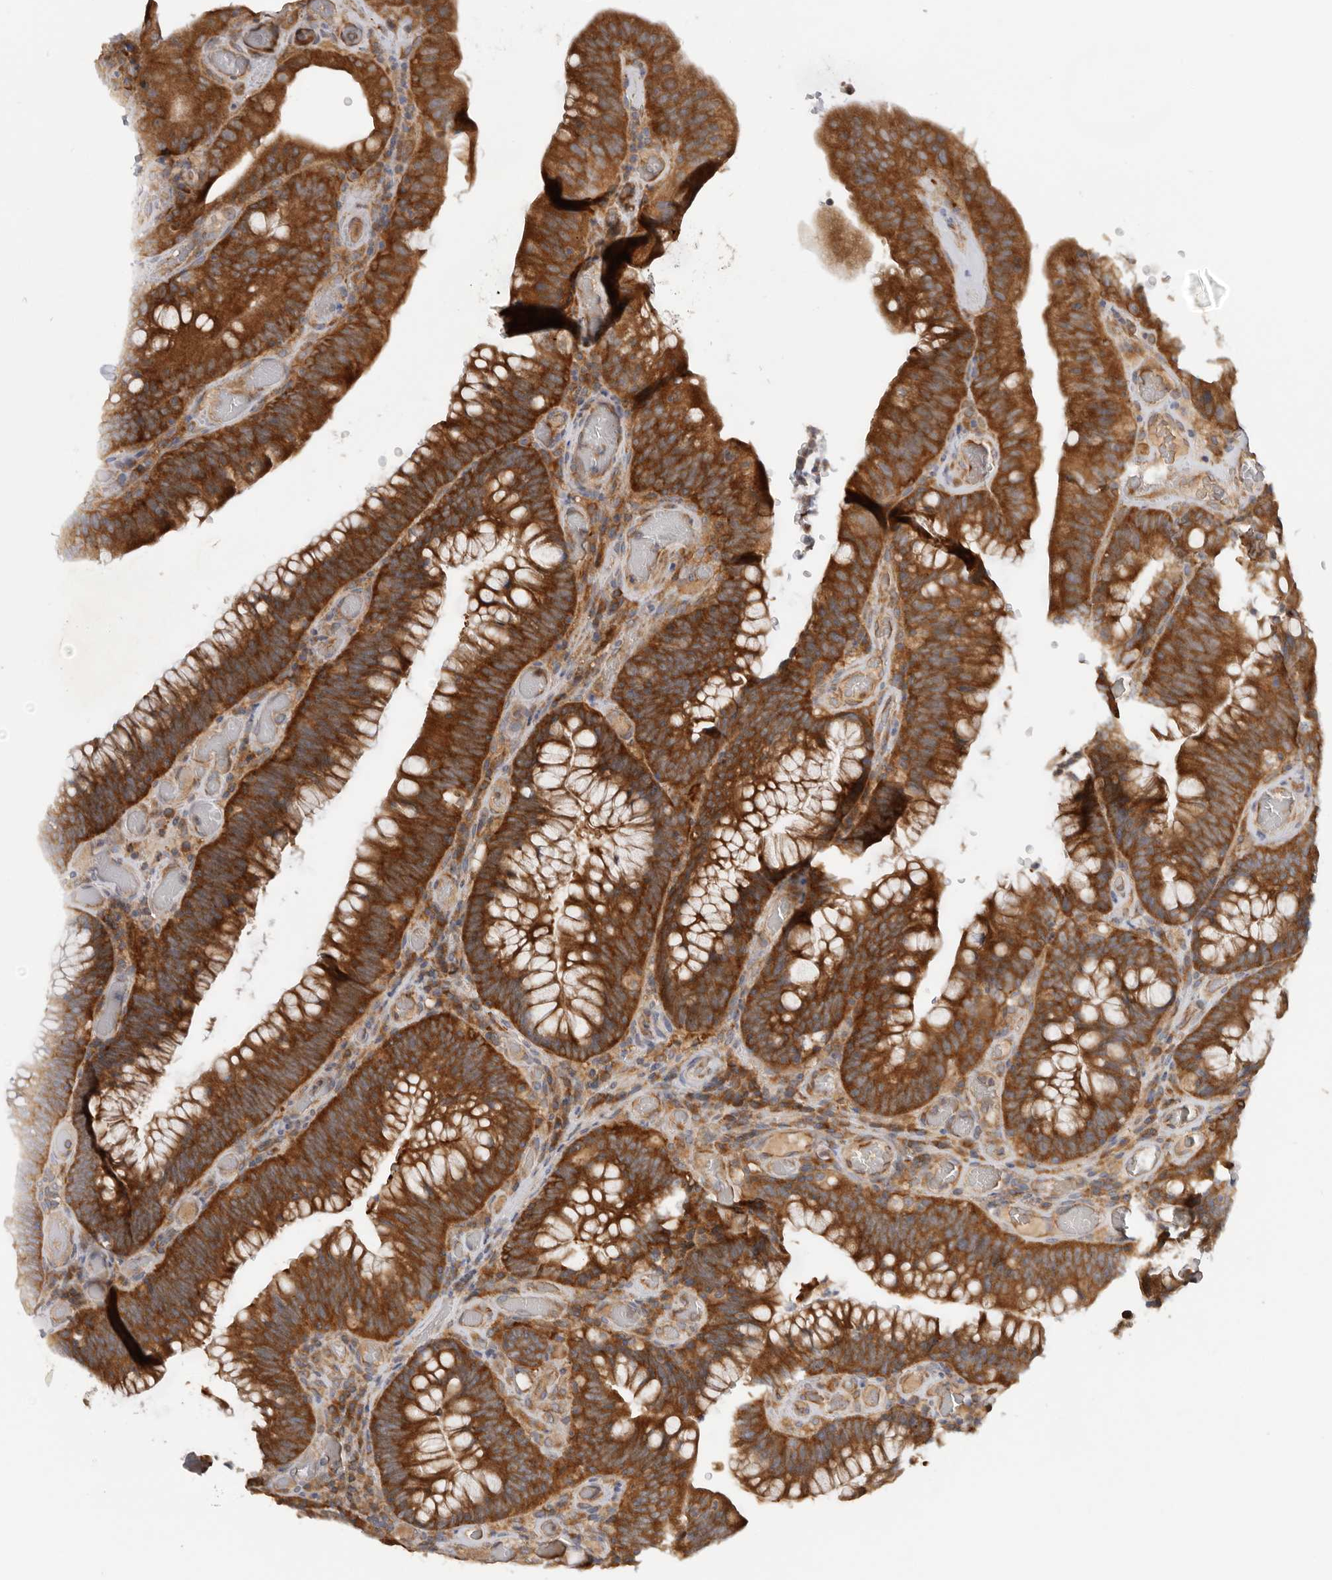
{"staining": {"intensity": "strong", "quantity": ">75%", "location": "cytoplasmic/membranous"}, "tissue": "colorectal cancer", "cell_type": "Tumor cells", "image_type": "cancer", "snomed": [{"axis": "morphology", "description": "Normal tissue, NOS"}, {"axis": "topography", "description": "Colon"}], "caption": "The photomicrograph reveals immunohistochemical staining of colorectal cancer. There is strong cytoplasmic/membranous positivity is present in approximately >75% of tumor cells.", "gene": "PPP1R42", "patient": {"sex": "female", "age": 82}}